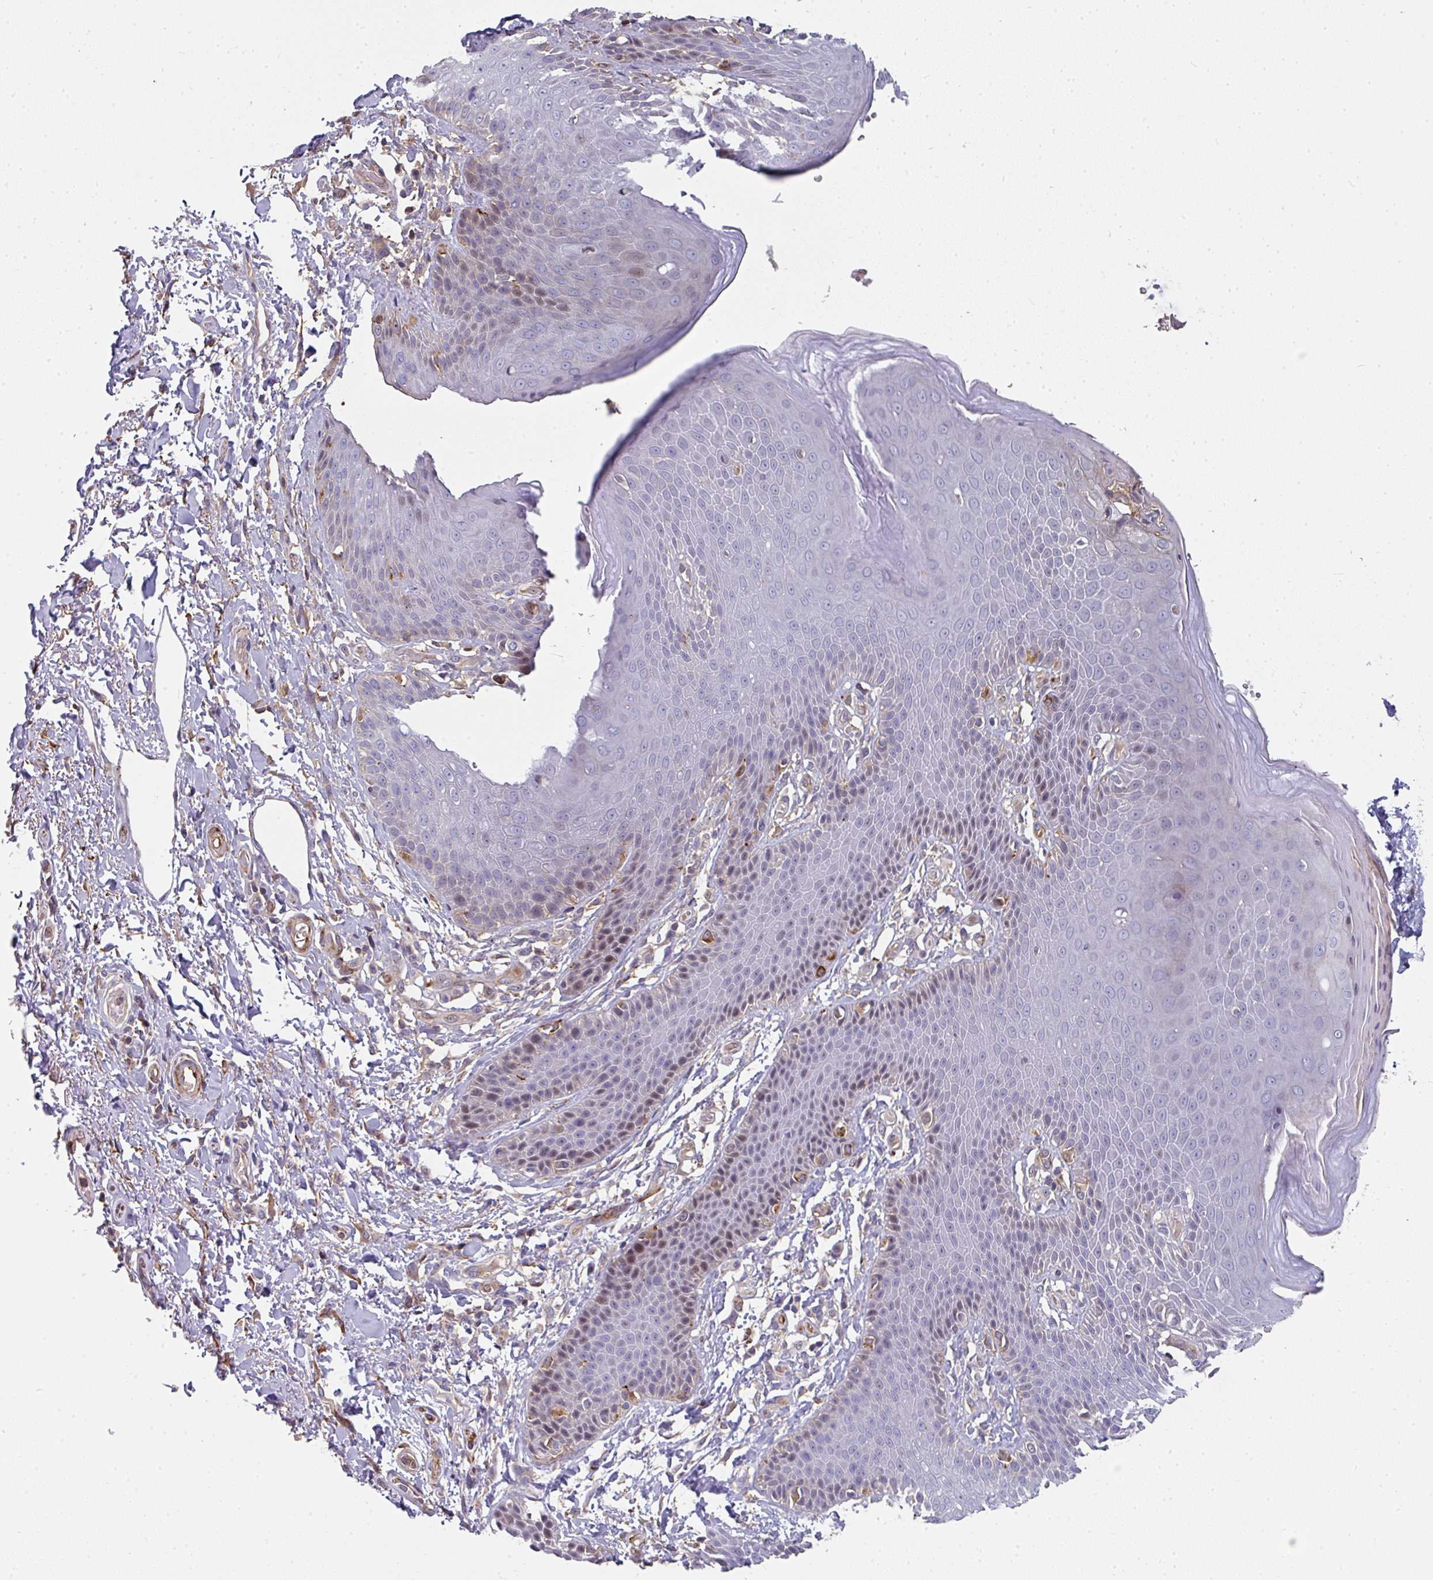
{"staining": {"intensity": "weak", "quantity": "<25%", "location": "nuclear"}, "tissue": "skin", "cell_type": "Epidermal cells", "image_type": "normal", "snomed": [{"axis": "morphology", "description": "Normal tissue, NOS"}, {"axis": "topography", "description": "Peripheral nerve tissue"}], "caption": "High power microscopy photomicrograph of an immunohistochemistry (IHC) micrograph of unremarkable skin, revealing no significant expression in epidermal cells.", "gene": "BEND5", "patient": {"sex": "male", "age": 51}}